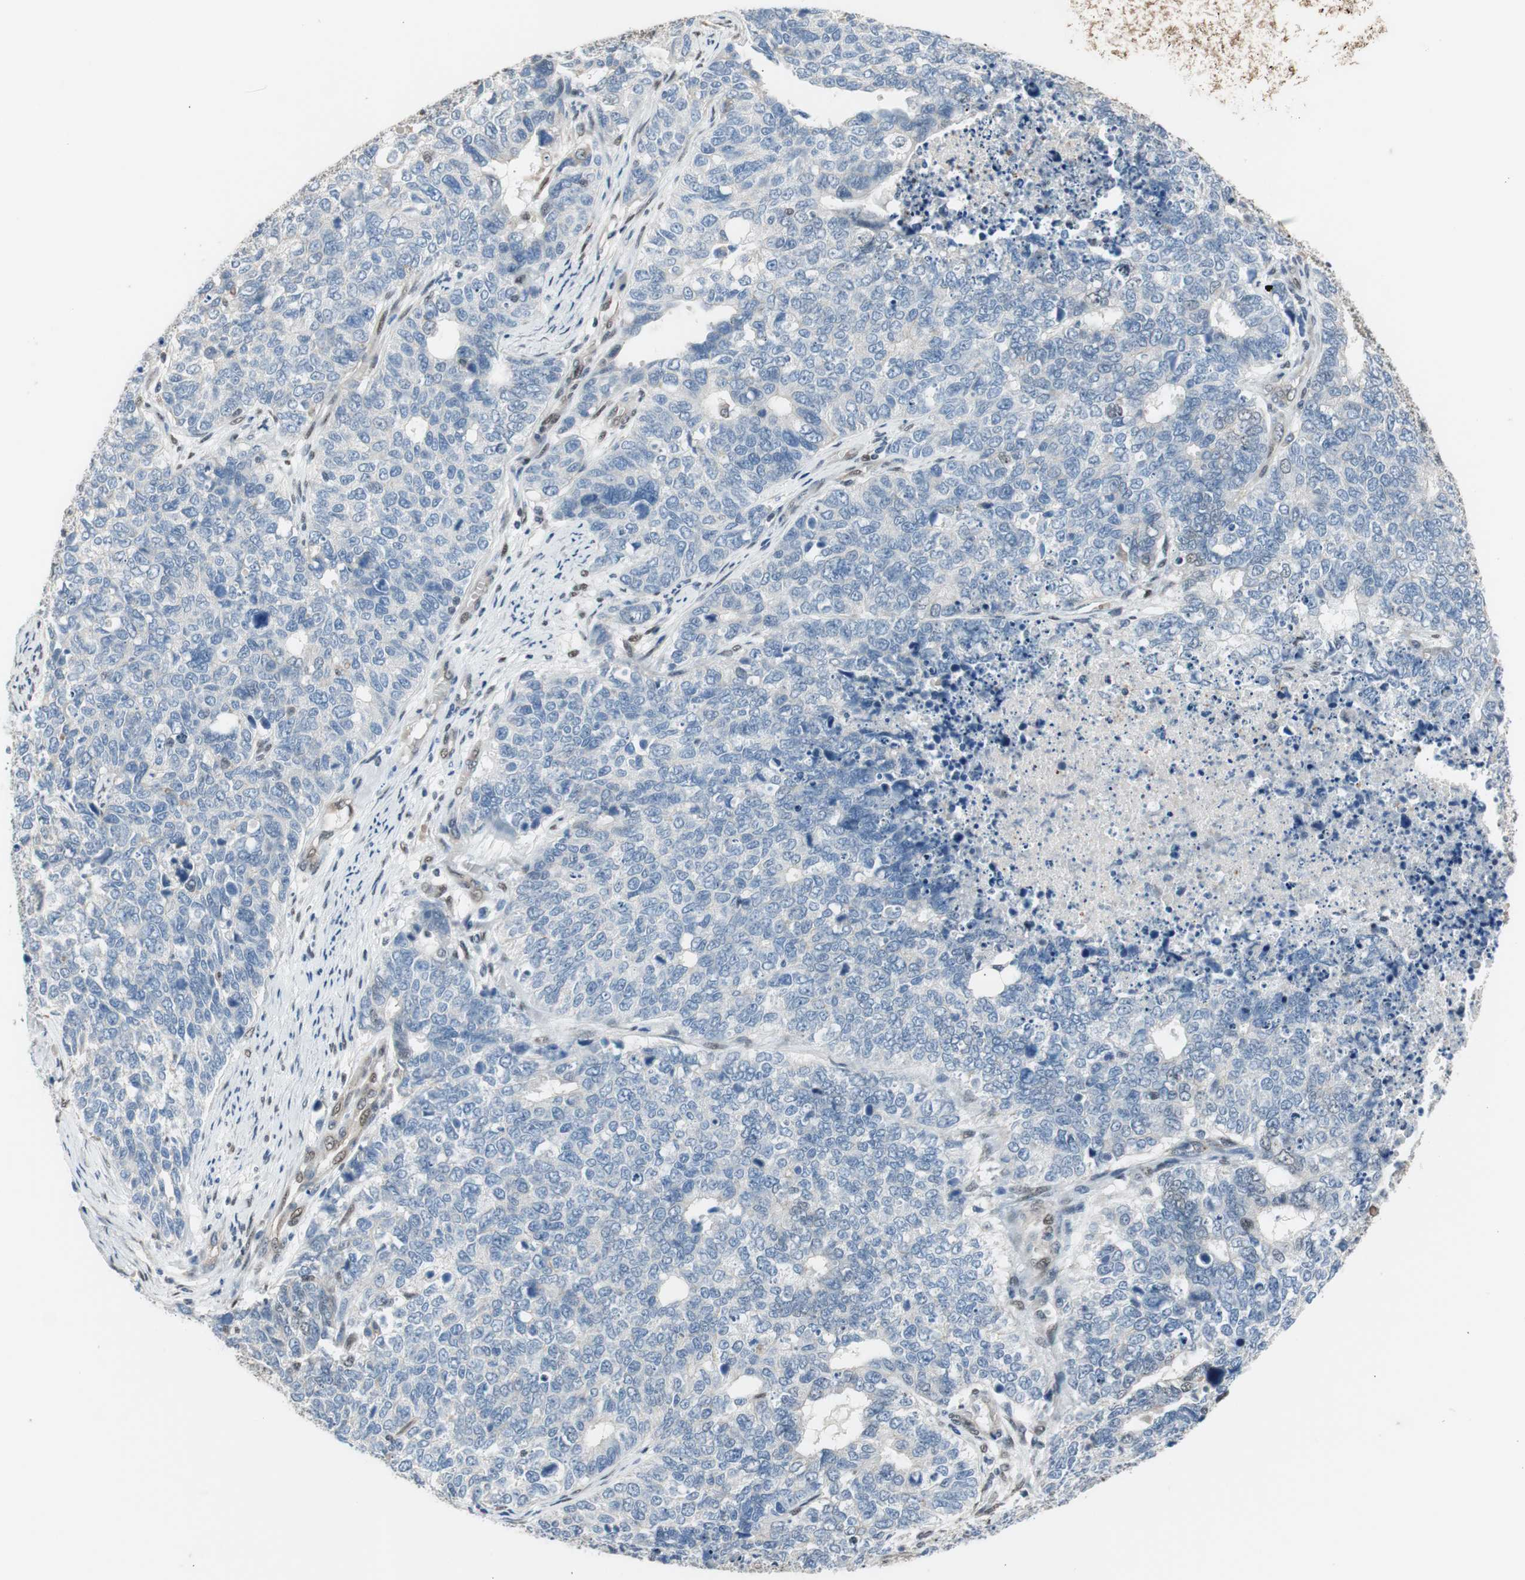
{"staining": {"intensity": "negative", "quantity": "none", "location": "none"}, "tissue": "cervical cancer", "cell_type": "Tumor cells", "image_type": "cancer", "snomed": [{"axis": "morphology", "description": "Squamous cell carcinoma, NOS"}, {"axis": "topography", "description": "Cervix"}], "caption": "High magnification brightfield microscopy of squamous cell carcinoma (cervical) stained with DAB (brown) and counterstained with hematoxylin (blue): tumor cells show no significant positivity.", "gene": "PML", "patient": {"sex": "female", "age": 63}}